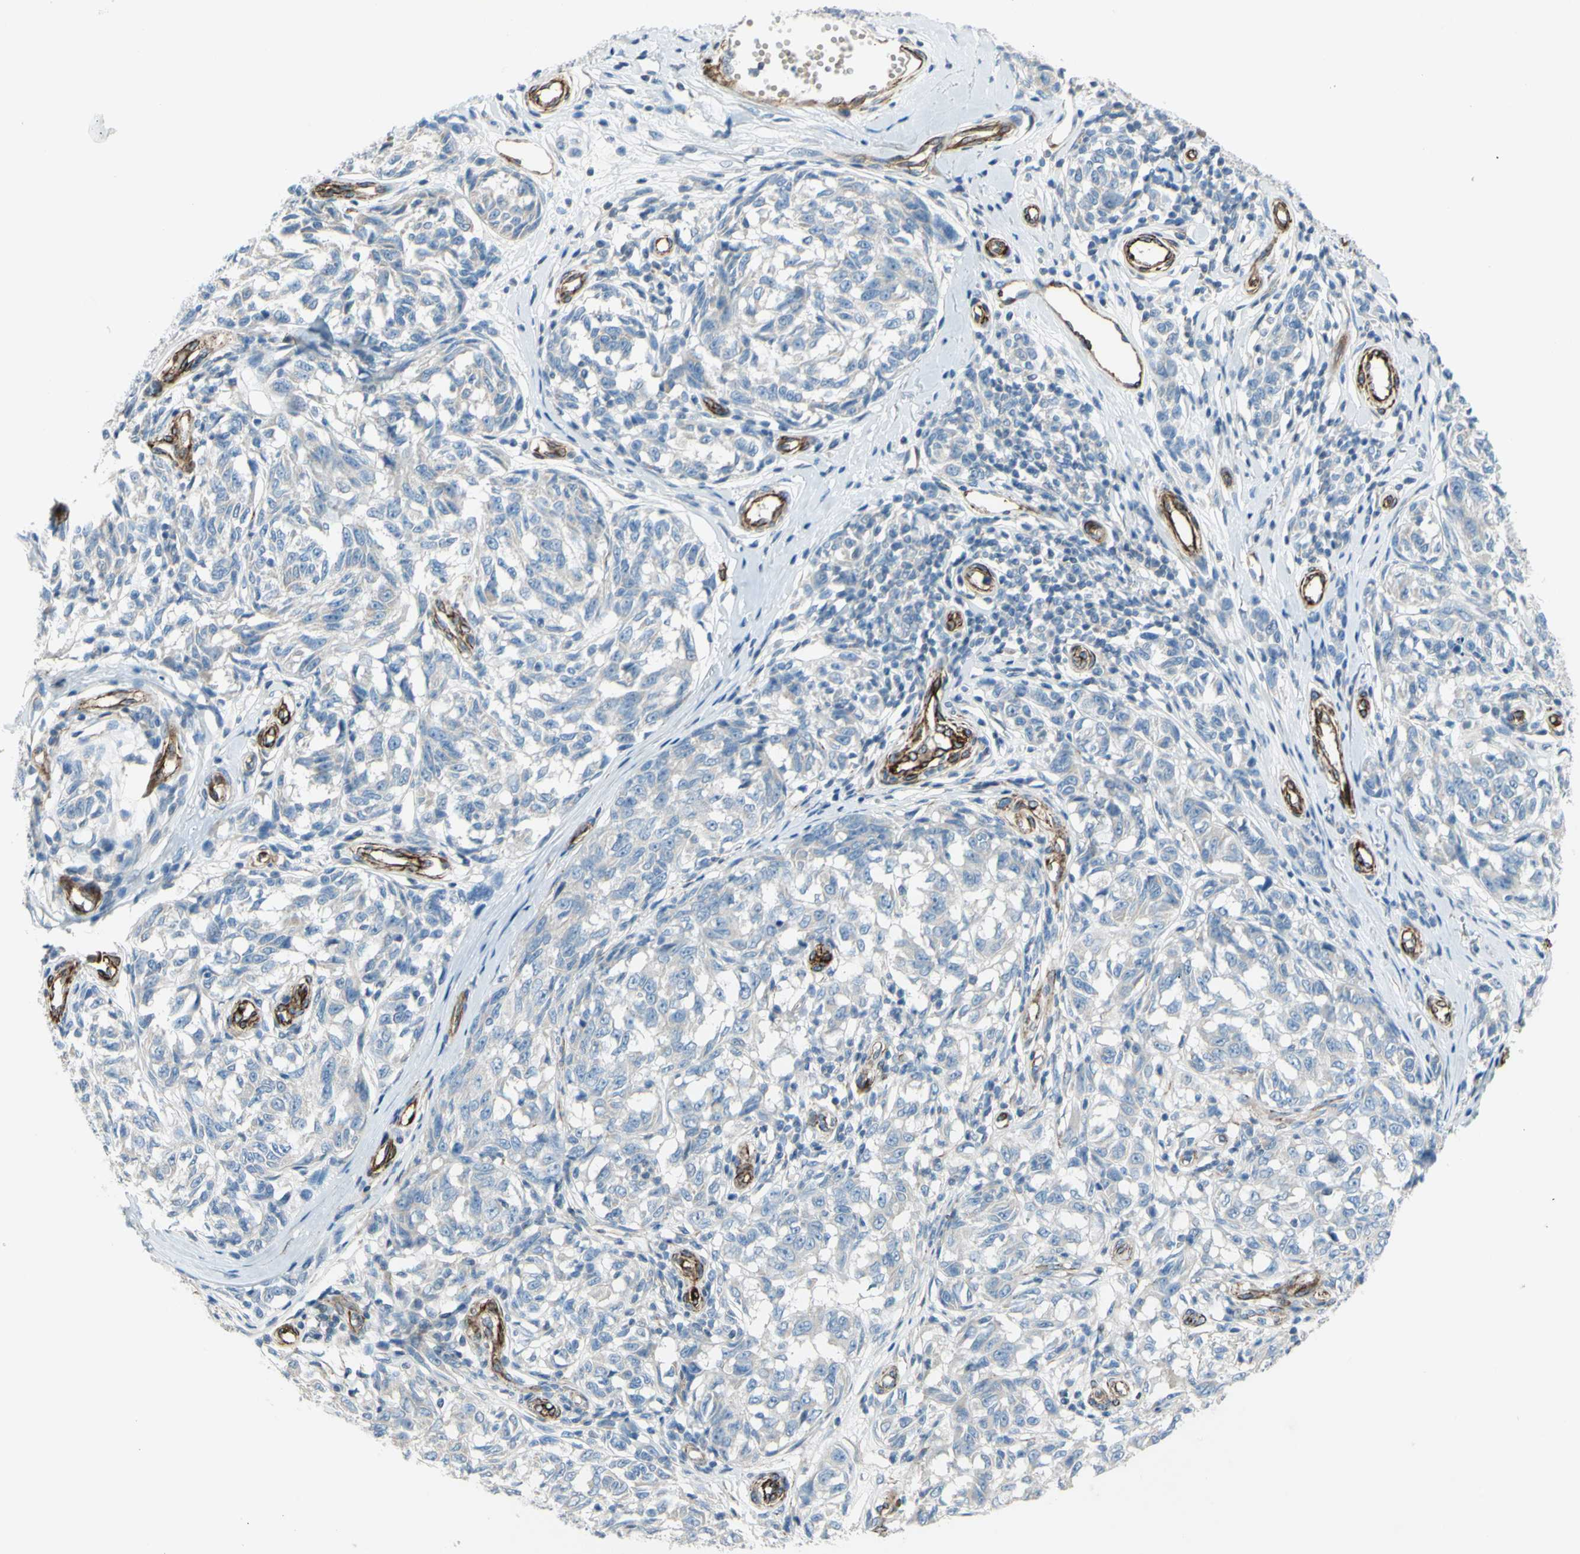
{"staining": {"intensity": "negative", "quantity": "none", "location": "none"}, "tissue": "melanoma", "cell_type": "Tumor cells", "image_type": "cancer", "snomed": [{"axis": "morphology", "description": "Malignant melanoma, NOS"}, {"axis": "topography", "description": "Skin"}], "caption": "Malignant melanoma was stained to show a protein in brown. There is no significant positivity in tumor cells.", "gene": "PRRG2", "patient": {"sex": "female", "age": 64}}